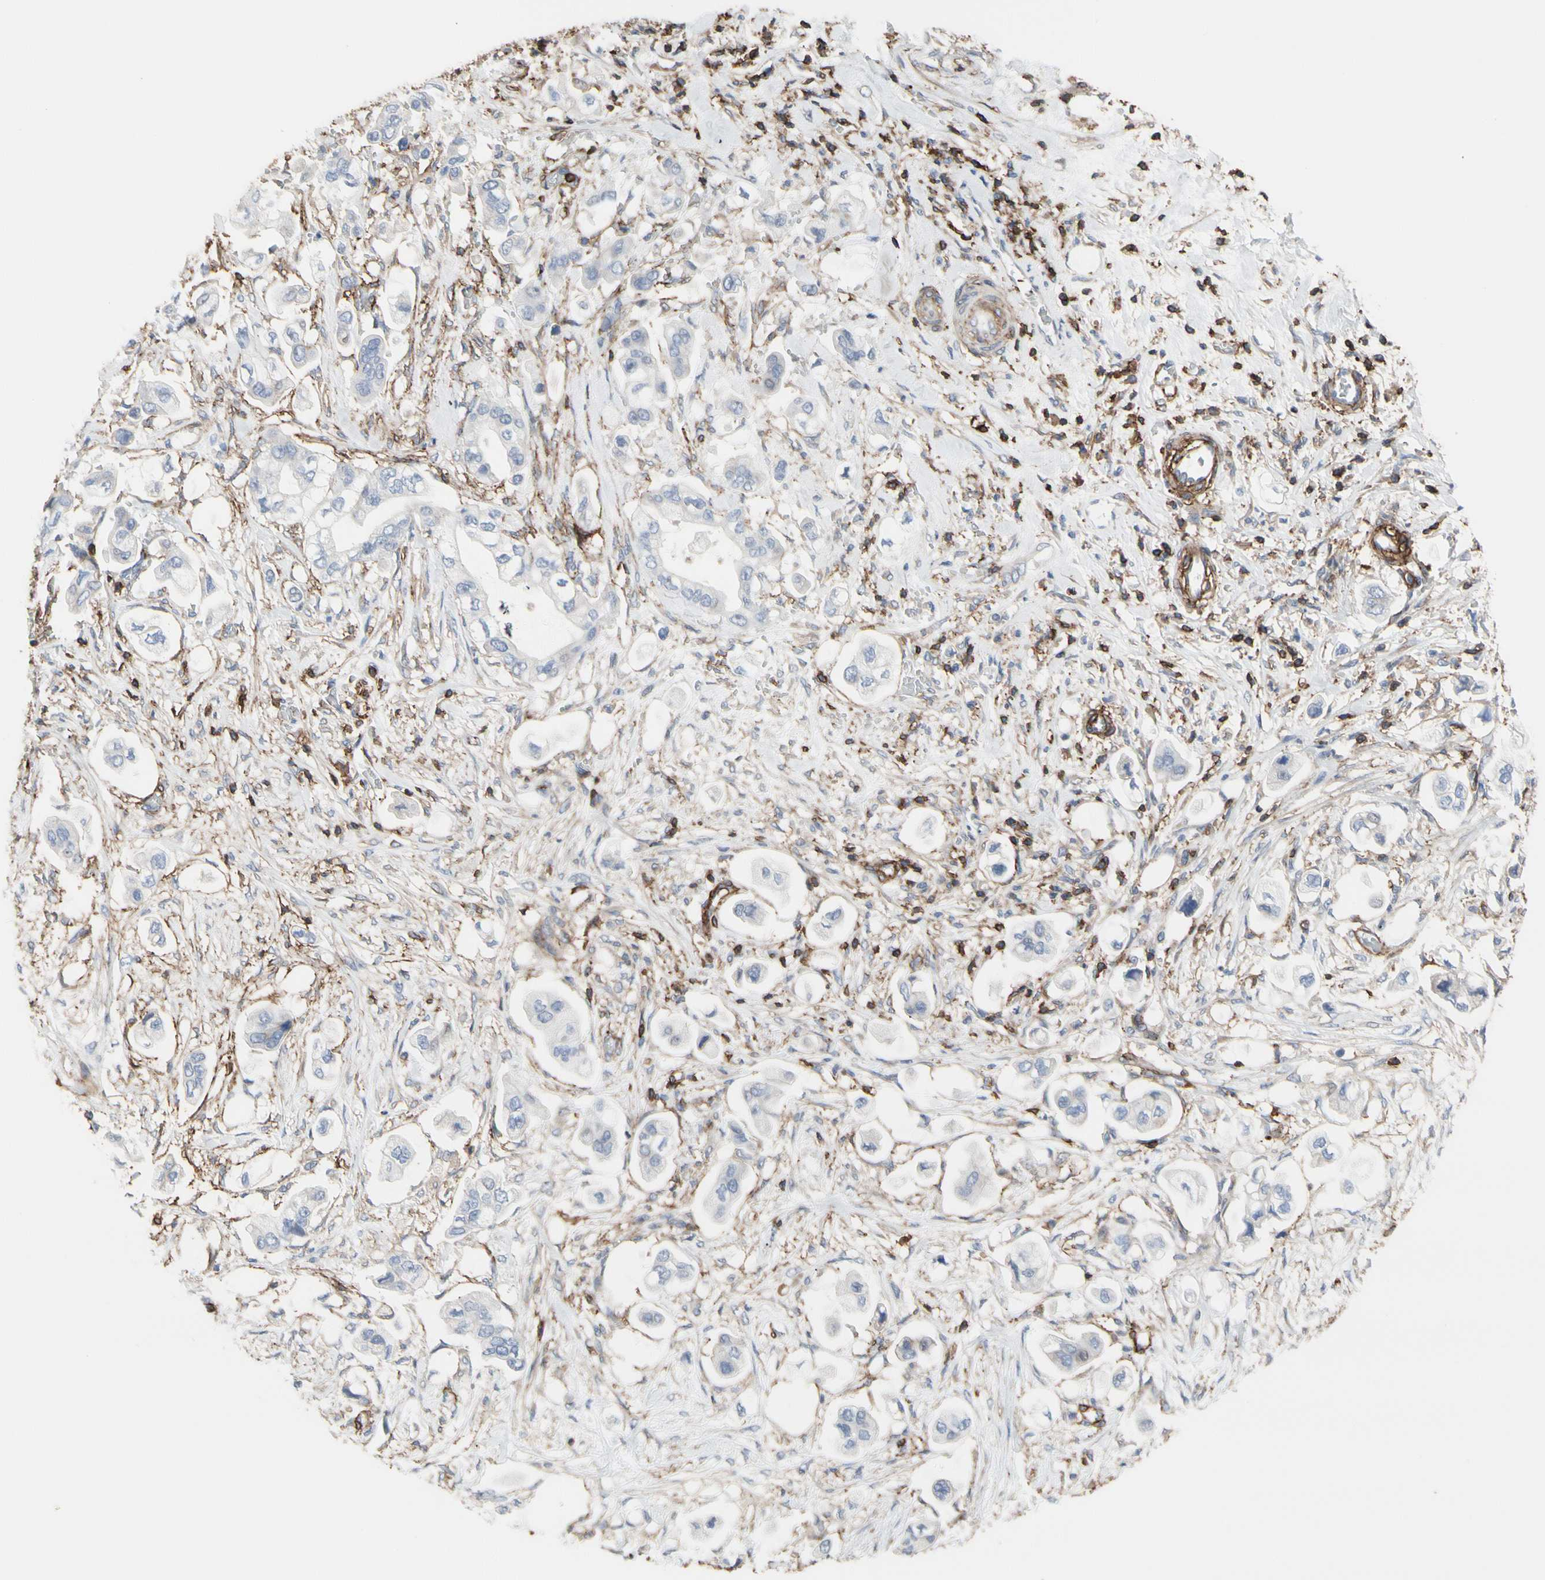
{"staining": {"intensity": "negative", "quantity": "none", "location": "none"}, "tissue": "stomach cancer", "cell_type": "Tumor cells", "image_type": "cancer", "snomed": [{"axis": "morphology", "description": "Adenocarcinoma, NOS"}, {"axis": "topography", "description": "Stomach"}], "caption": "Protein analysis of stomach adenocarcinoma shows no significant expression in tumor cells. (DAB immunohistochemistry (IHC), high magnification).", "gene": "ANXA6", "patient": {"sex": "male", "age": 62}}